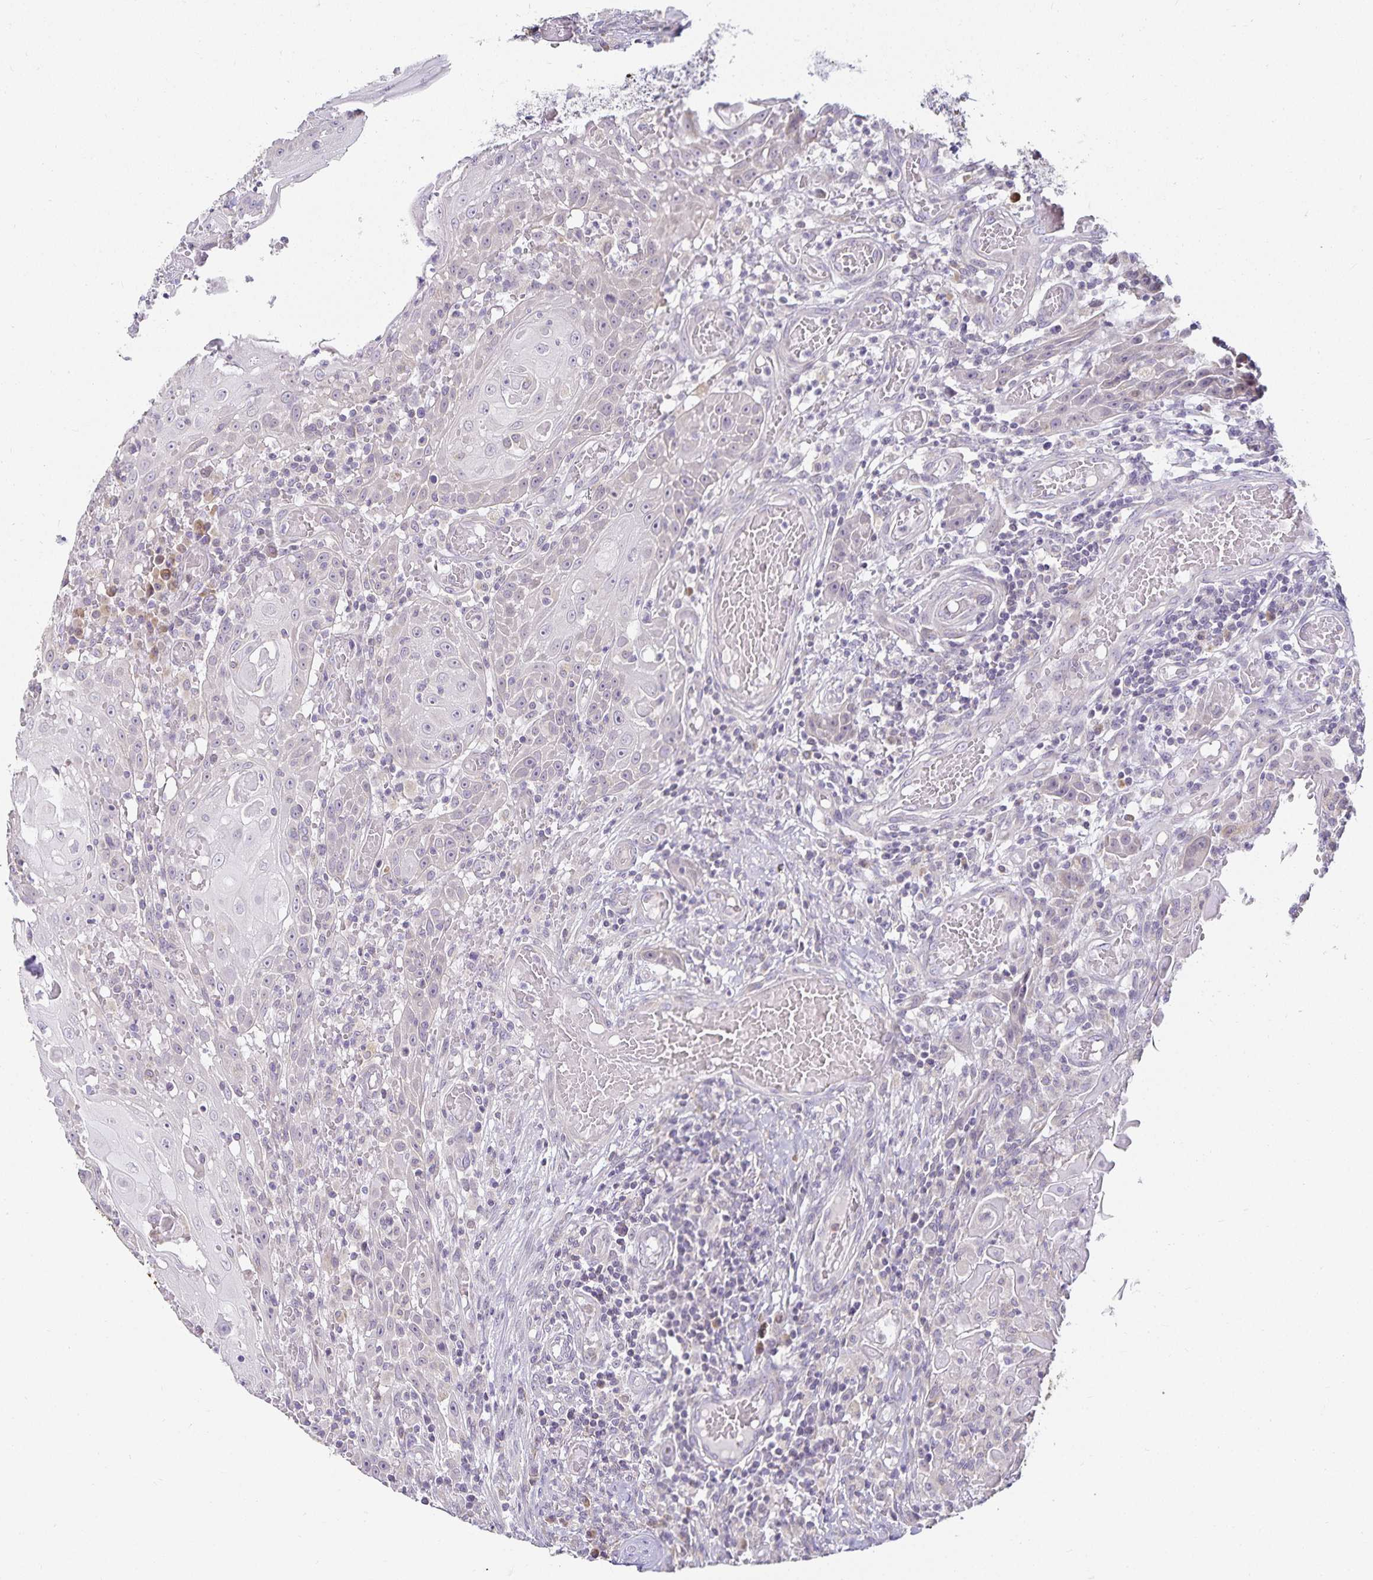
{"staining": {"intensity": "negative", "quantity": "none", "location": "none"}, "tissue": "head and neck cancer", "cell_type": "Tumor cells", "image_type": "cancer", "snomed": [{"axis": "morphology", "description": "Normal tissue, NOS"}, {"axis": "morphology", "description": "Squamous cell carcinoma, NOS"}, {"axis": "topography", "description": "Oral tissue"}, {"axis": "topography", "description": "Head-Neck"}], "caption": "This is a histopathology image of immunohistochemistry (IHC) staining of head and neck cancer (squamous cell carcinoma), which shows no staining in tumor cells.", "gene": "GP2", "patient": {"sex": "female", "age": 55}}